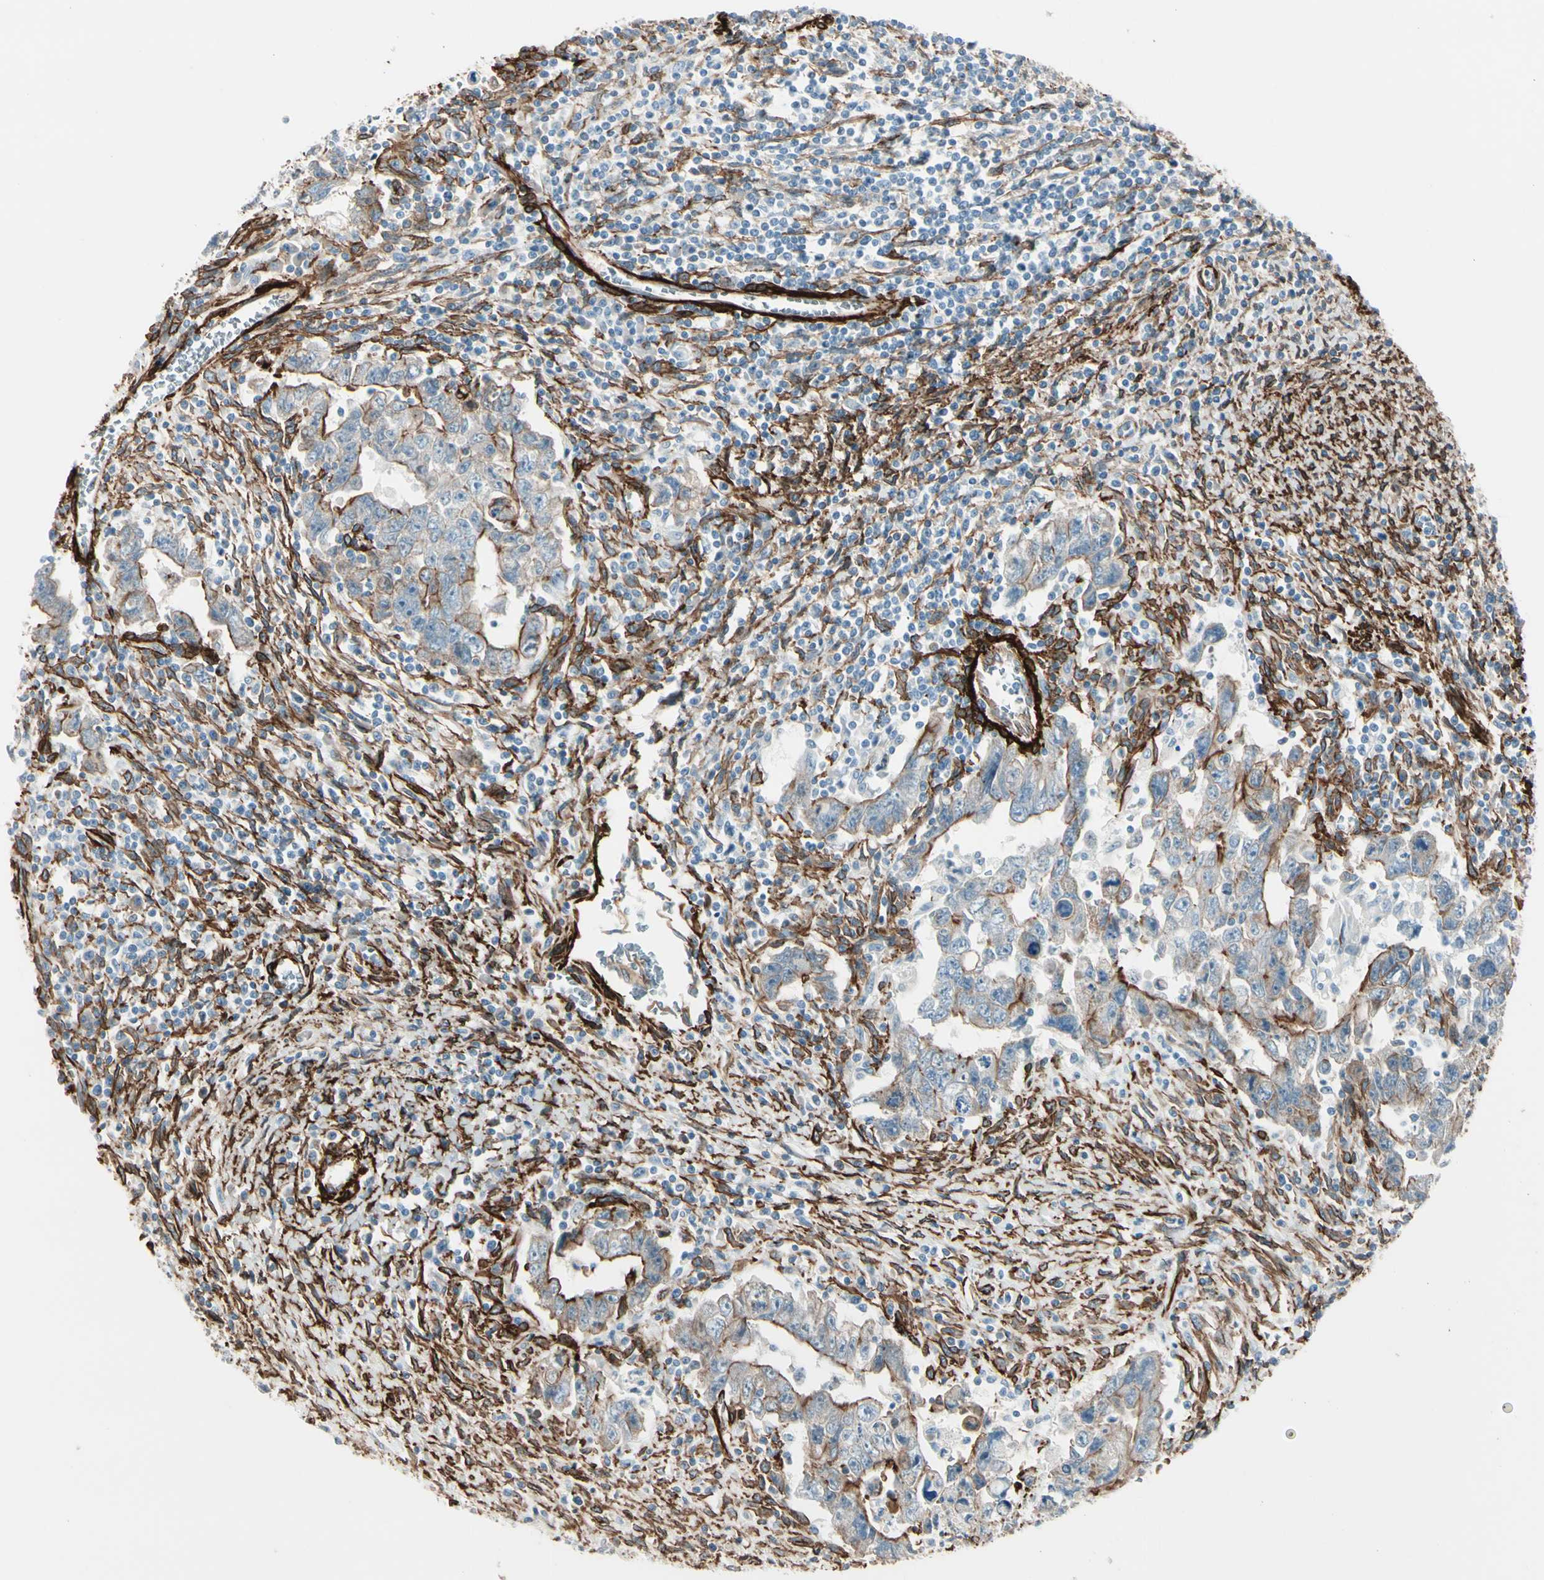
{"staining": {"intensity": "moderate", "quantity": "<25%", "location": "cytoplasmic/membranous"}, "tissue": "testis cancer", "cell_type": "Tumor cells", "image_type": "cancer", "snomed": [{"axis": "morphology", "description": "Carcinoma, Embryonal, NOS"}, {"axis": "topography", "description": "Testis"}], "caption": "Moderate cytoplasmic/membranous staining is present in approximately <25% of tumor cells in testis cancer (embryonal carcinoma). The staining was performed using DAB, with brown indicating positive protein expression. Nuclei are stained blue with hematoxylin.", "gene": "CALD1", "patient": {"sex": "male", "age": 28}}